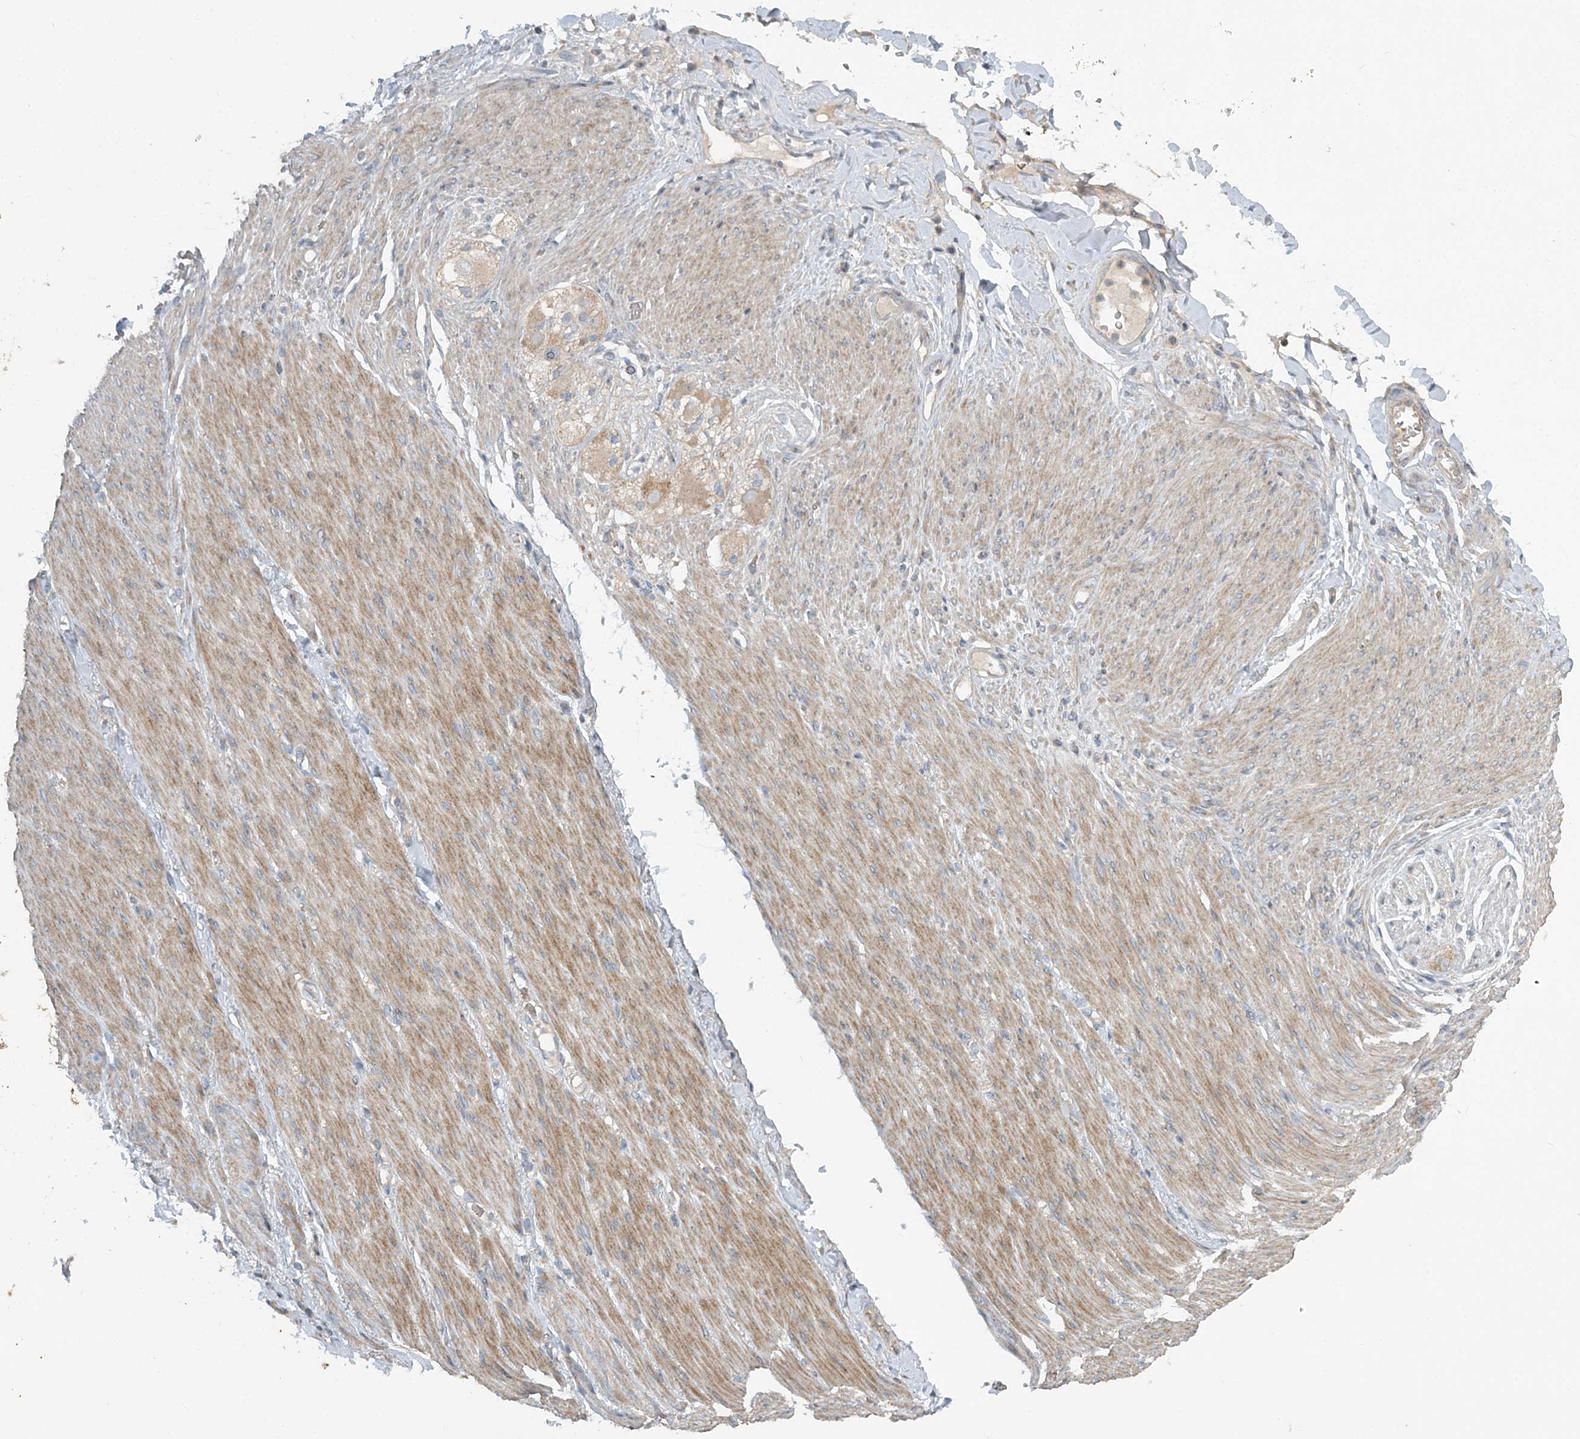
{"staining": {"intensity": "negative", "quantity": "none", "location": "none"}, "tissue": "adipose tissue", "cell_type": "Adipocytes", "image_type": "normal", "snomed": [{"axis": "morphology", "description": "Normal tissue, NOS"}, {"axis": "topography", "description": "Colon"}, {"axis": "topography", "description": "Peripheral nerve tissue"}], "caption": "The immunohistochemistry photomicrograph has no significant staining in adipocytes of adipose tissue.", "gene": "SLC4A10", "patient": {"sex": "female", "age": 61}}